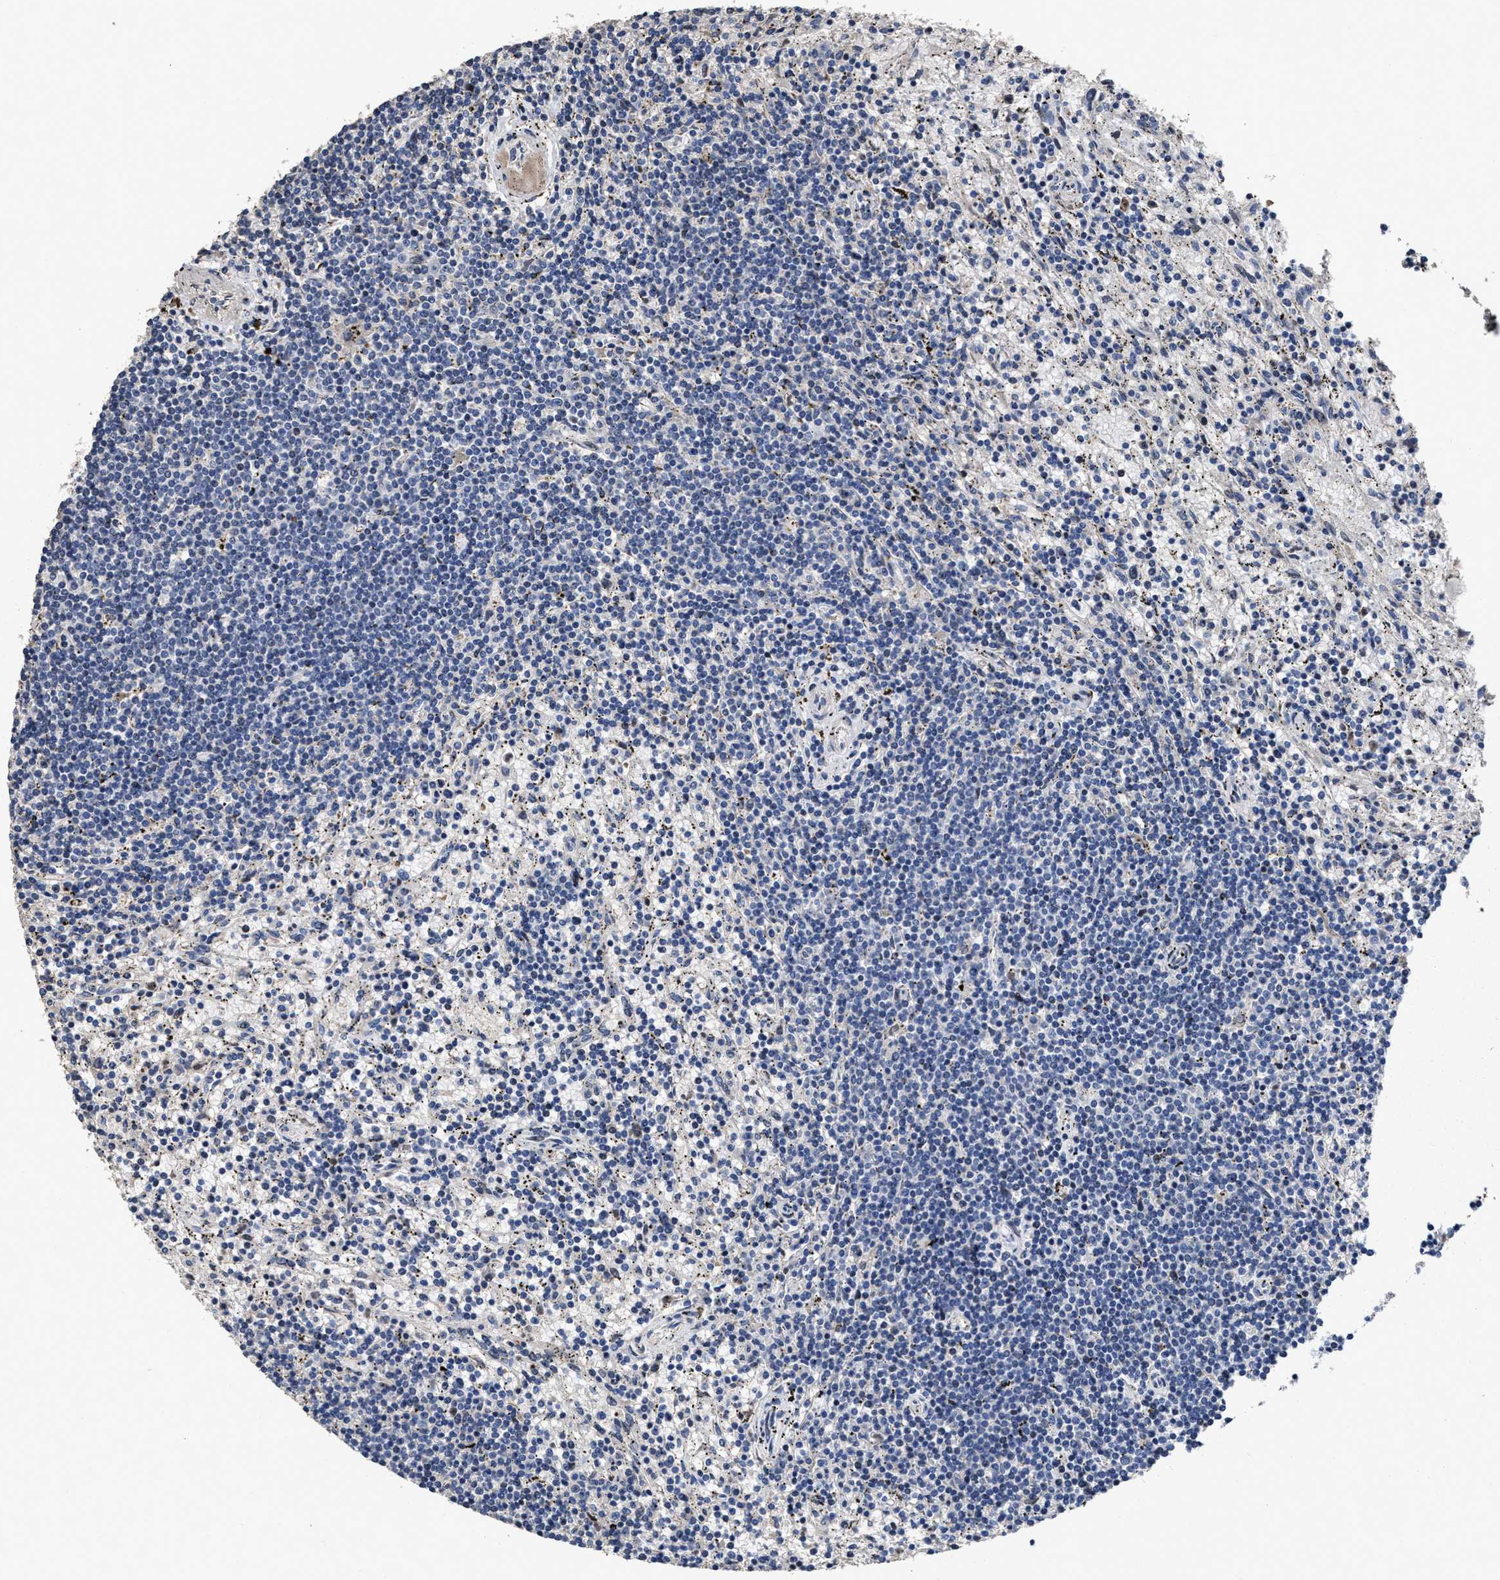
{"staining": {"intensity": "negative", "quantity": "none", "location": "none"}, "tissue": "lymphoma", "cell_type": "Tumor cells", "image_type": "cancer", "snomed": [{"axis": "morphology", "description": "Malignant lymphoma, non-Hodgkin's type, Low grade"}, {"axis": "topography", "description": "Spleen"}], "caption": "Tumor cells are negative for protein expression in human lymphoma. Nuclei are stained in blue.", "gene": "ZFAT", "patient": {"sex": "male", "age": 76}}